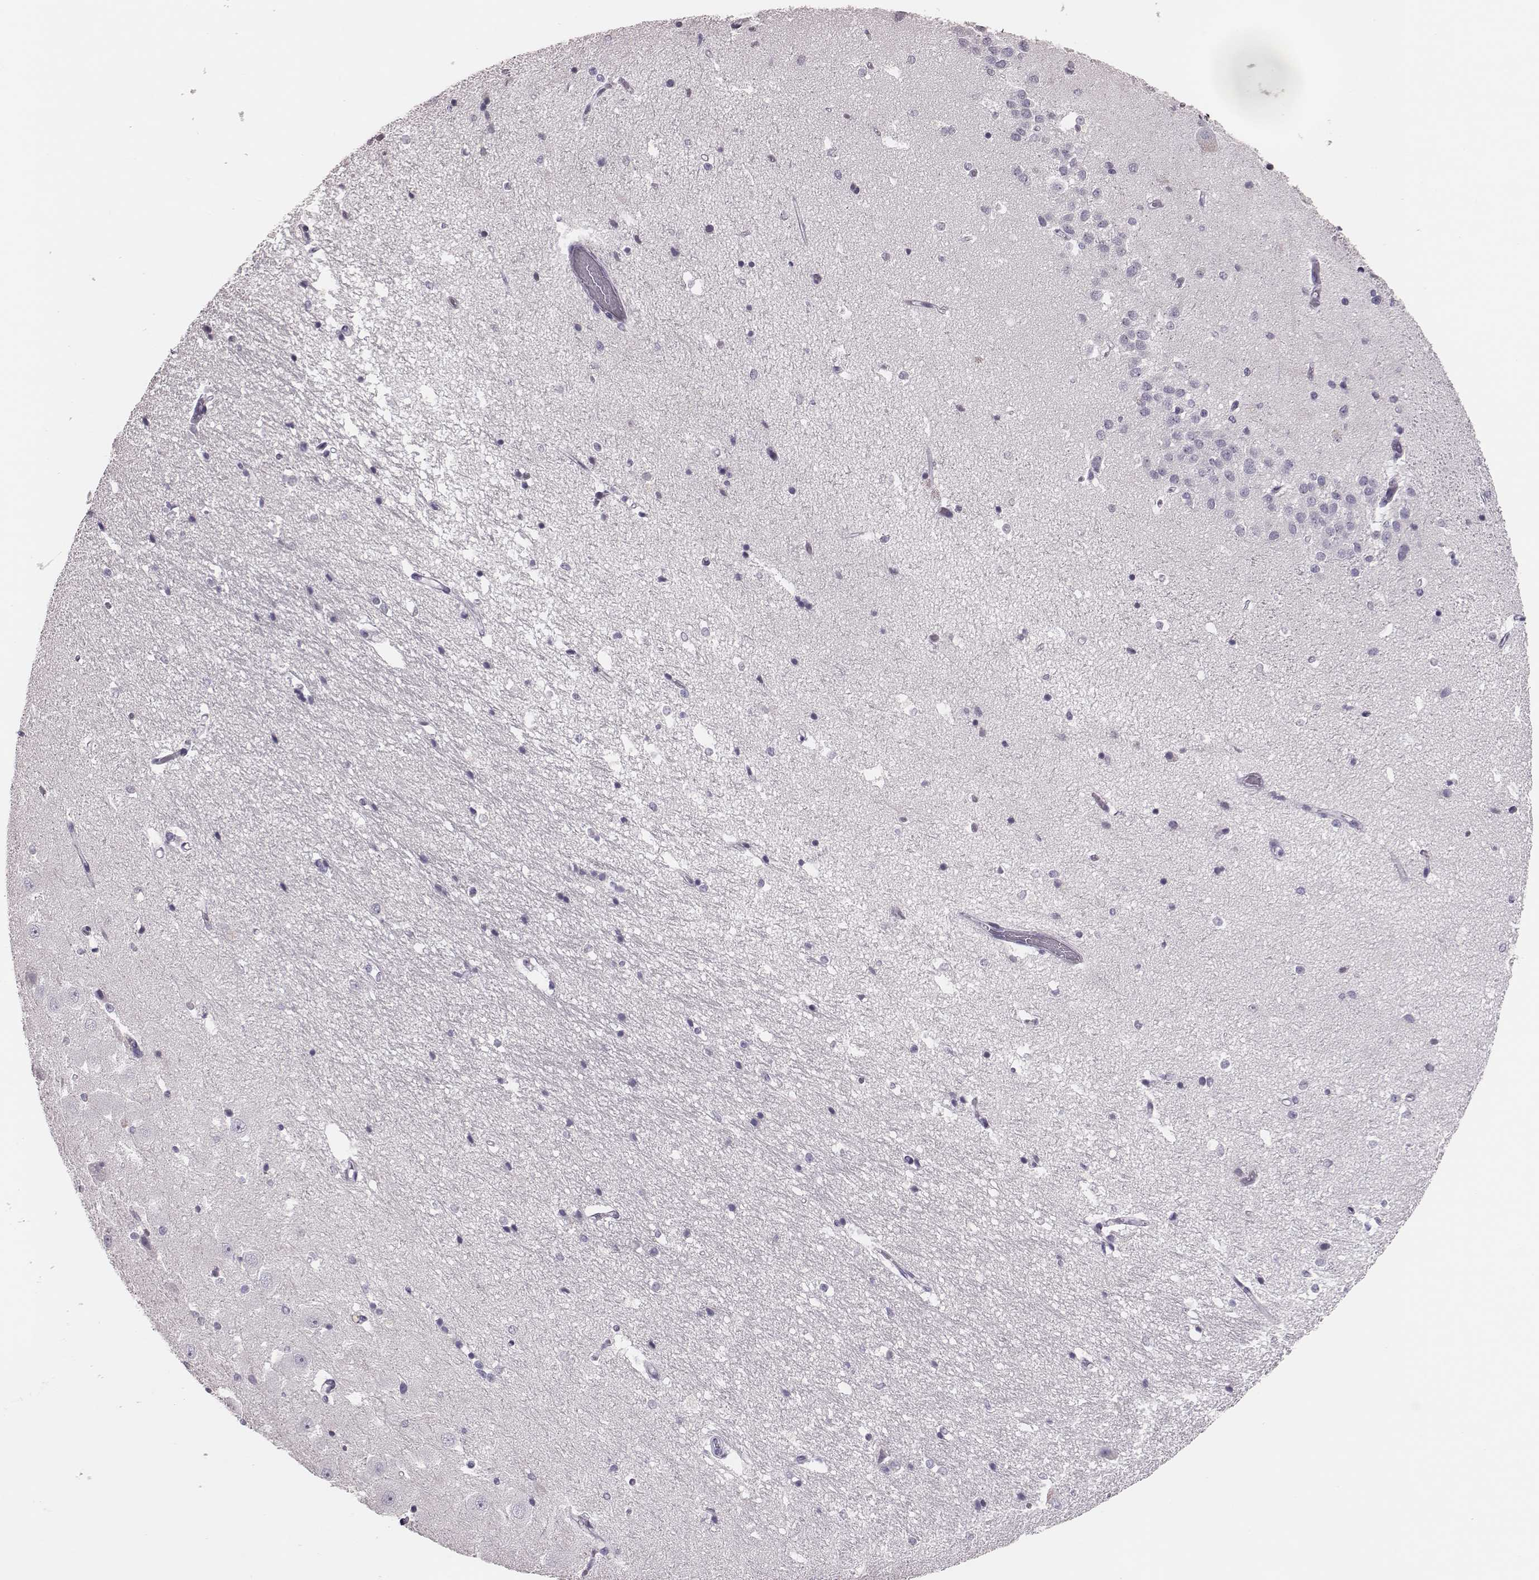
{"staining": {"intensity": "negative", "quantity": "none", "location": "none"}, "tissue": "hippocampus", "cell_type": "Glial cells", "image_type": "normal", "snomed": [{"axis": "morphology", "description": "Normal tissue, NOS"}, {"axis": "topography", "description": "Hippocampus"}], "caption": "This is an immunohistochemistry photomicrograph of unremarkable hippocampus. There is no positivity in glial cells.", "gene": "H1", "patient": {"sex": "male", "age": 44}}